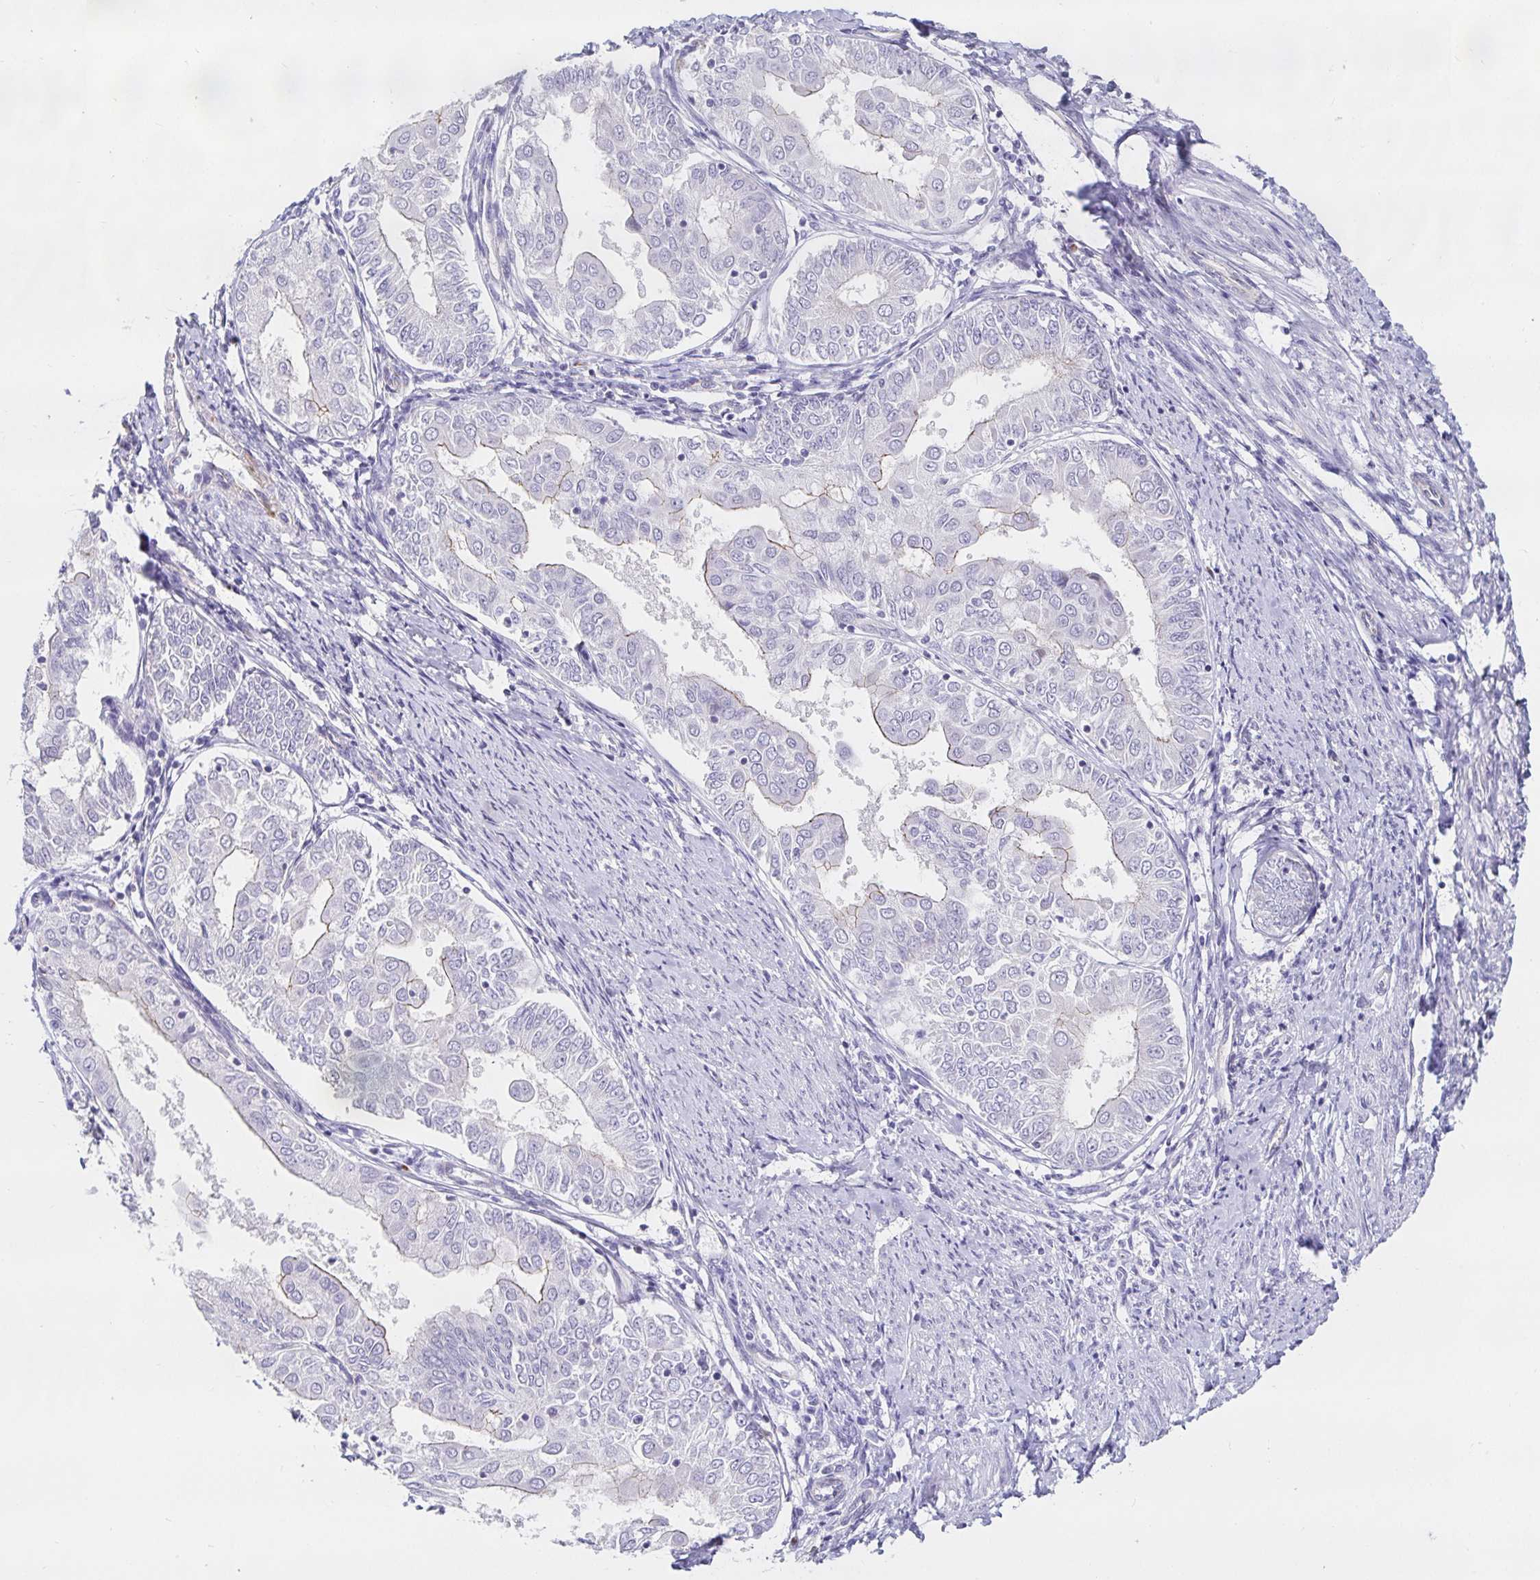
{"staining": {"intensity": "negative", "quantity": "none", "location": "none"}, "tissue": "endometrial cancer", "cell_type": "Tumor cells", "image_type": "cancer", "snomed": [{"axis": "morphology", "description": "Adenocarcinoma, NOS"}, {"axis": "topography", "description": "Endometrium"}], "caption": "Immunohistochemistry image of human endometrial cancer (adenocarcinoma) stained for a protein (brown), which demonstrates no expression in tumor cells.", "gene": "PDX1", "patient": {"sex": "female", "age": 68}}